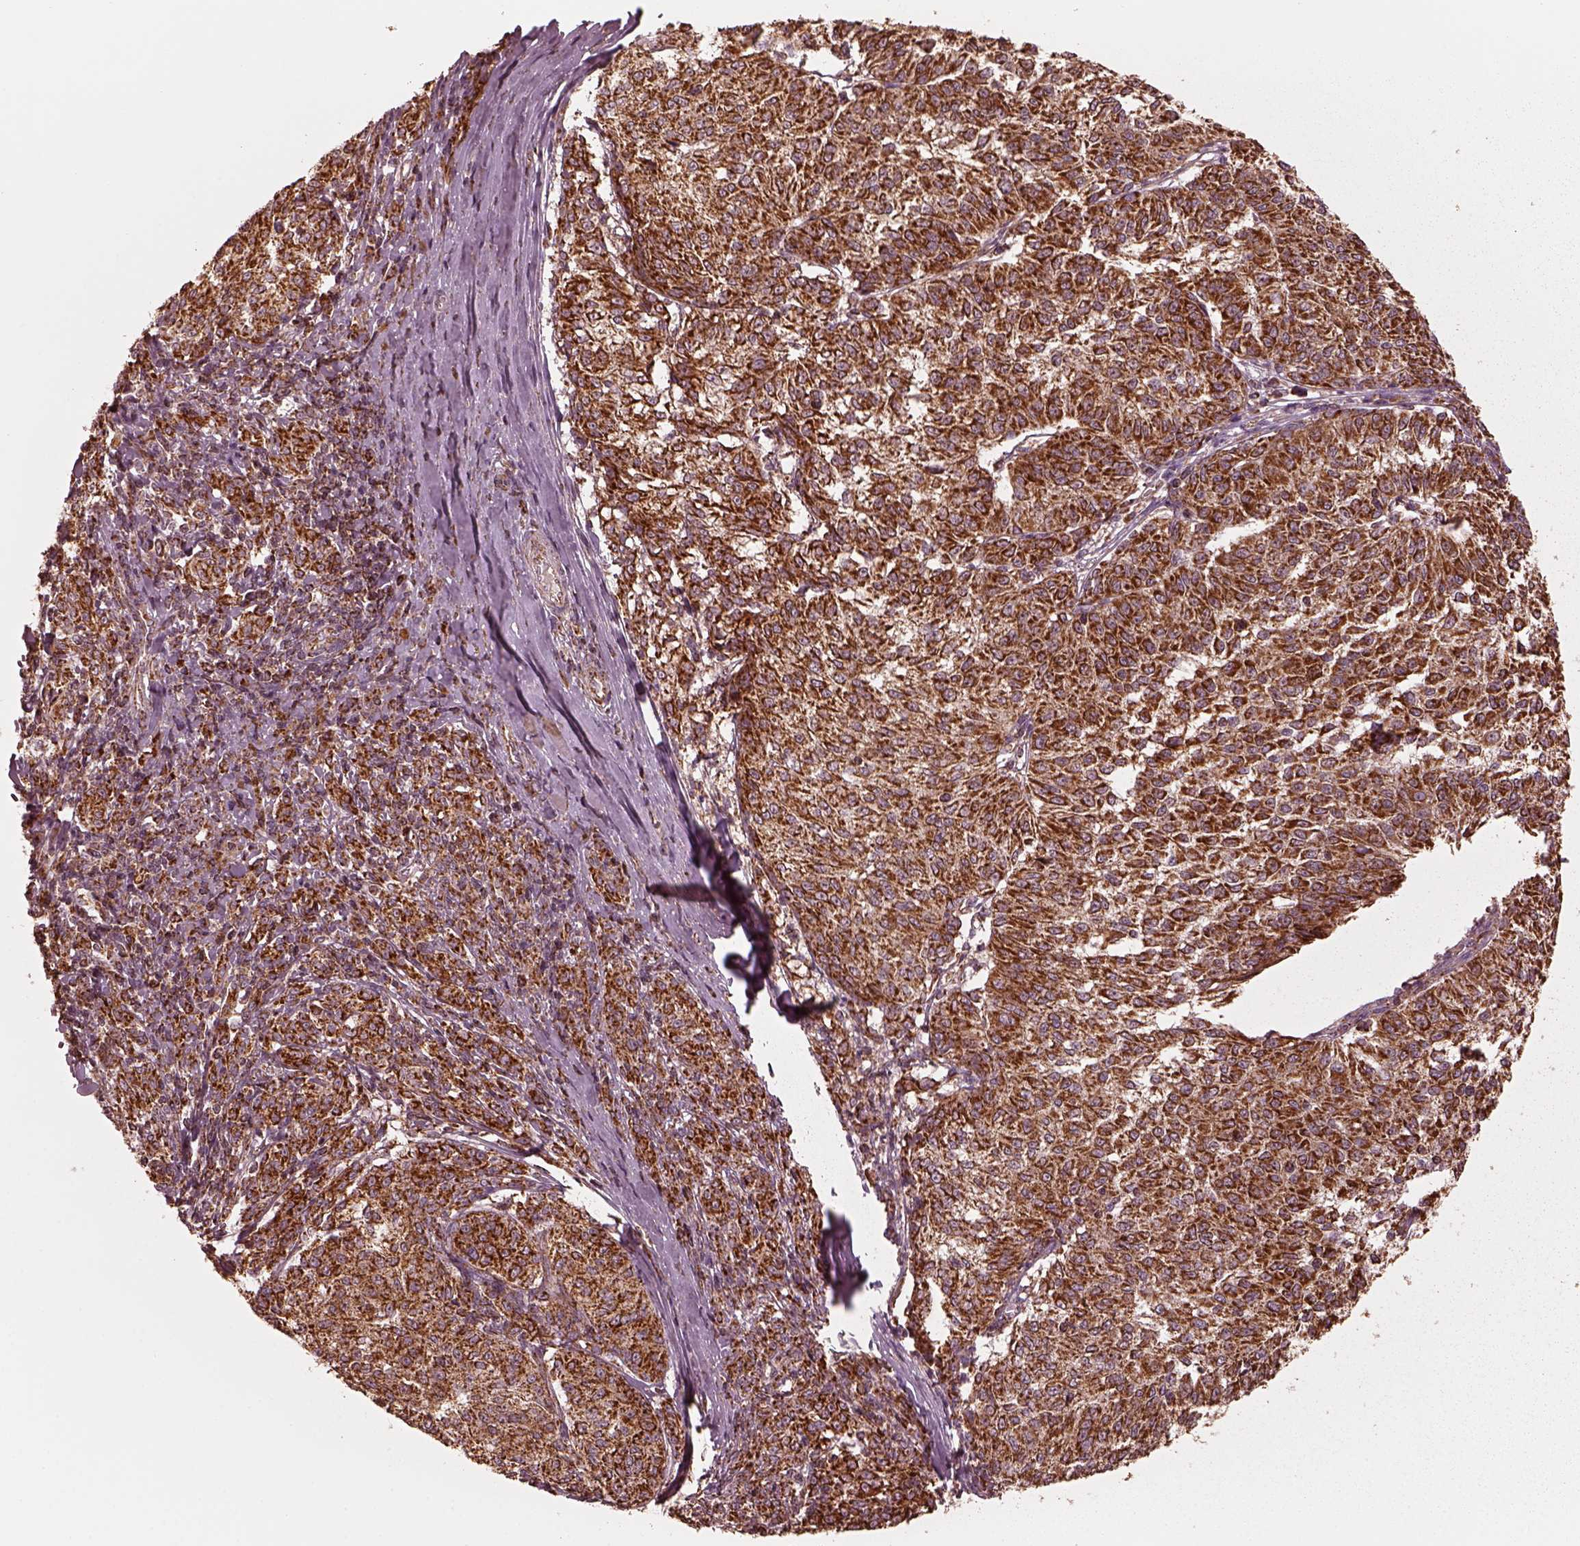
{"staining": {"intensity": "strong", "quantity": ">75%", "location": "cytoplasmic/membranous"}, "tissue": "melanoma", "cell_type": "Tumor cells", "image_type": "cancer", "snomed": [{"axis": "morphology", "description": "Malignant melanoma, NOS"}, {"axis": "topography", "description": "Skin"}], "caption": "High-power microscopy captured an IHC photomicrograph of malignant melanoma, revealing strong cytoplasmic/membranous expression in approximately >75% of tumor cells.", "gene": "NDUFB10", "patient": {"sex": "female", "age": 72}}